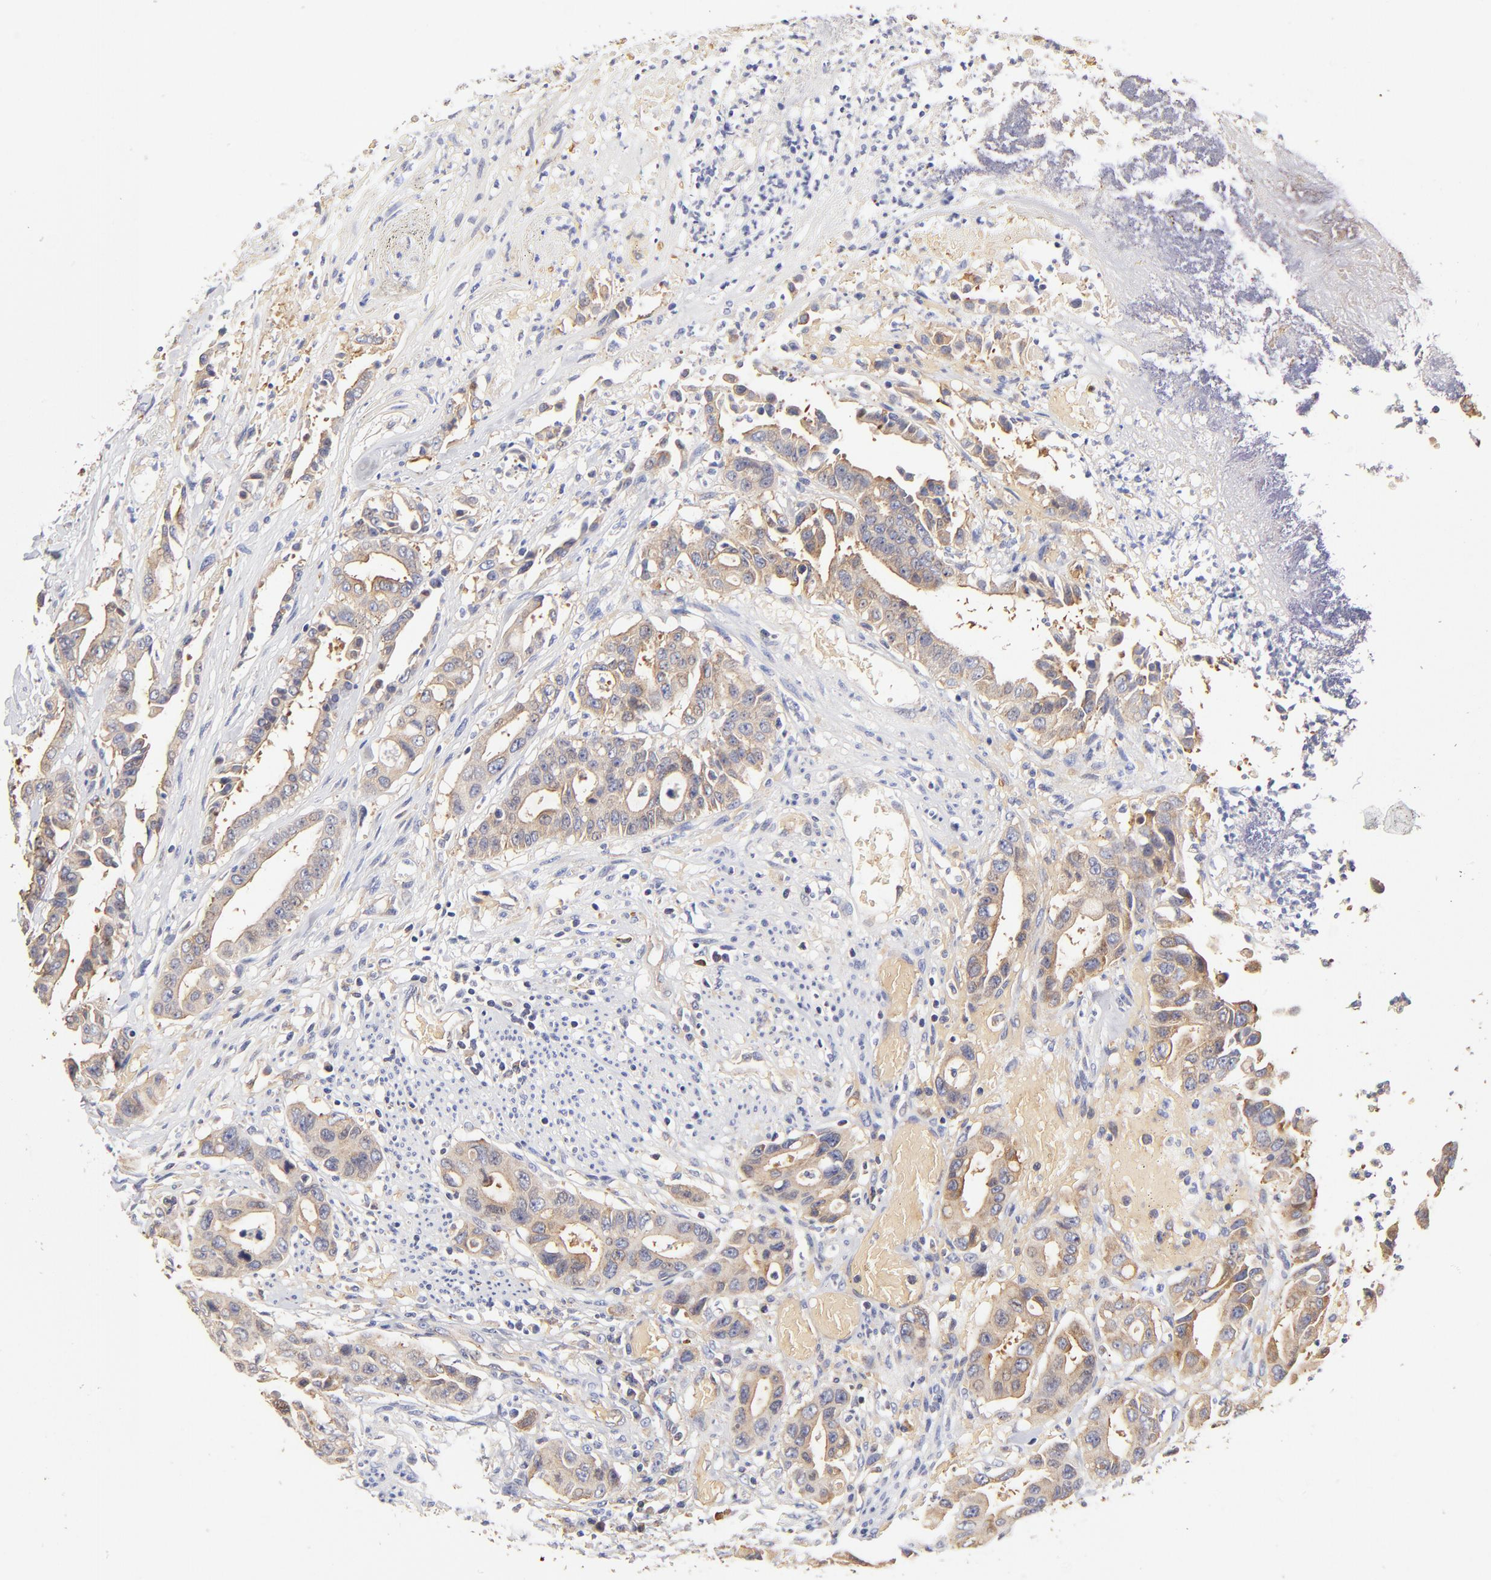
{"staining": {"intensity": "moderate", "quantity": ">75%", "location": "cytoplasmic/membranous"}, "tissue": "colorectal cancer", "cell_type": "Tumor cells", "image_type": "cancer", "snomed": [{"axis": "morphology", "description": "Adenocarcinoma, NOS"}, {"axis": "topography", "description": "Colon"}], "caption": "Immunohistochemistry (IHC) (DAB) staining of human colorectal adenocarcinoma reveals moderate cytoplasmic/membranous protein positivity in about >75% of tumor cells.", "gene": "CD2AP", "patient": {"sex": "female", "age": 70}}